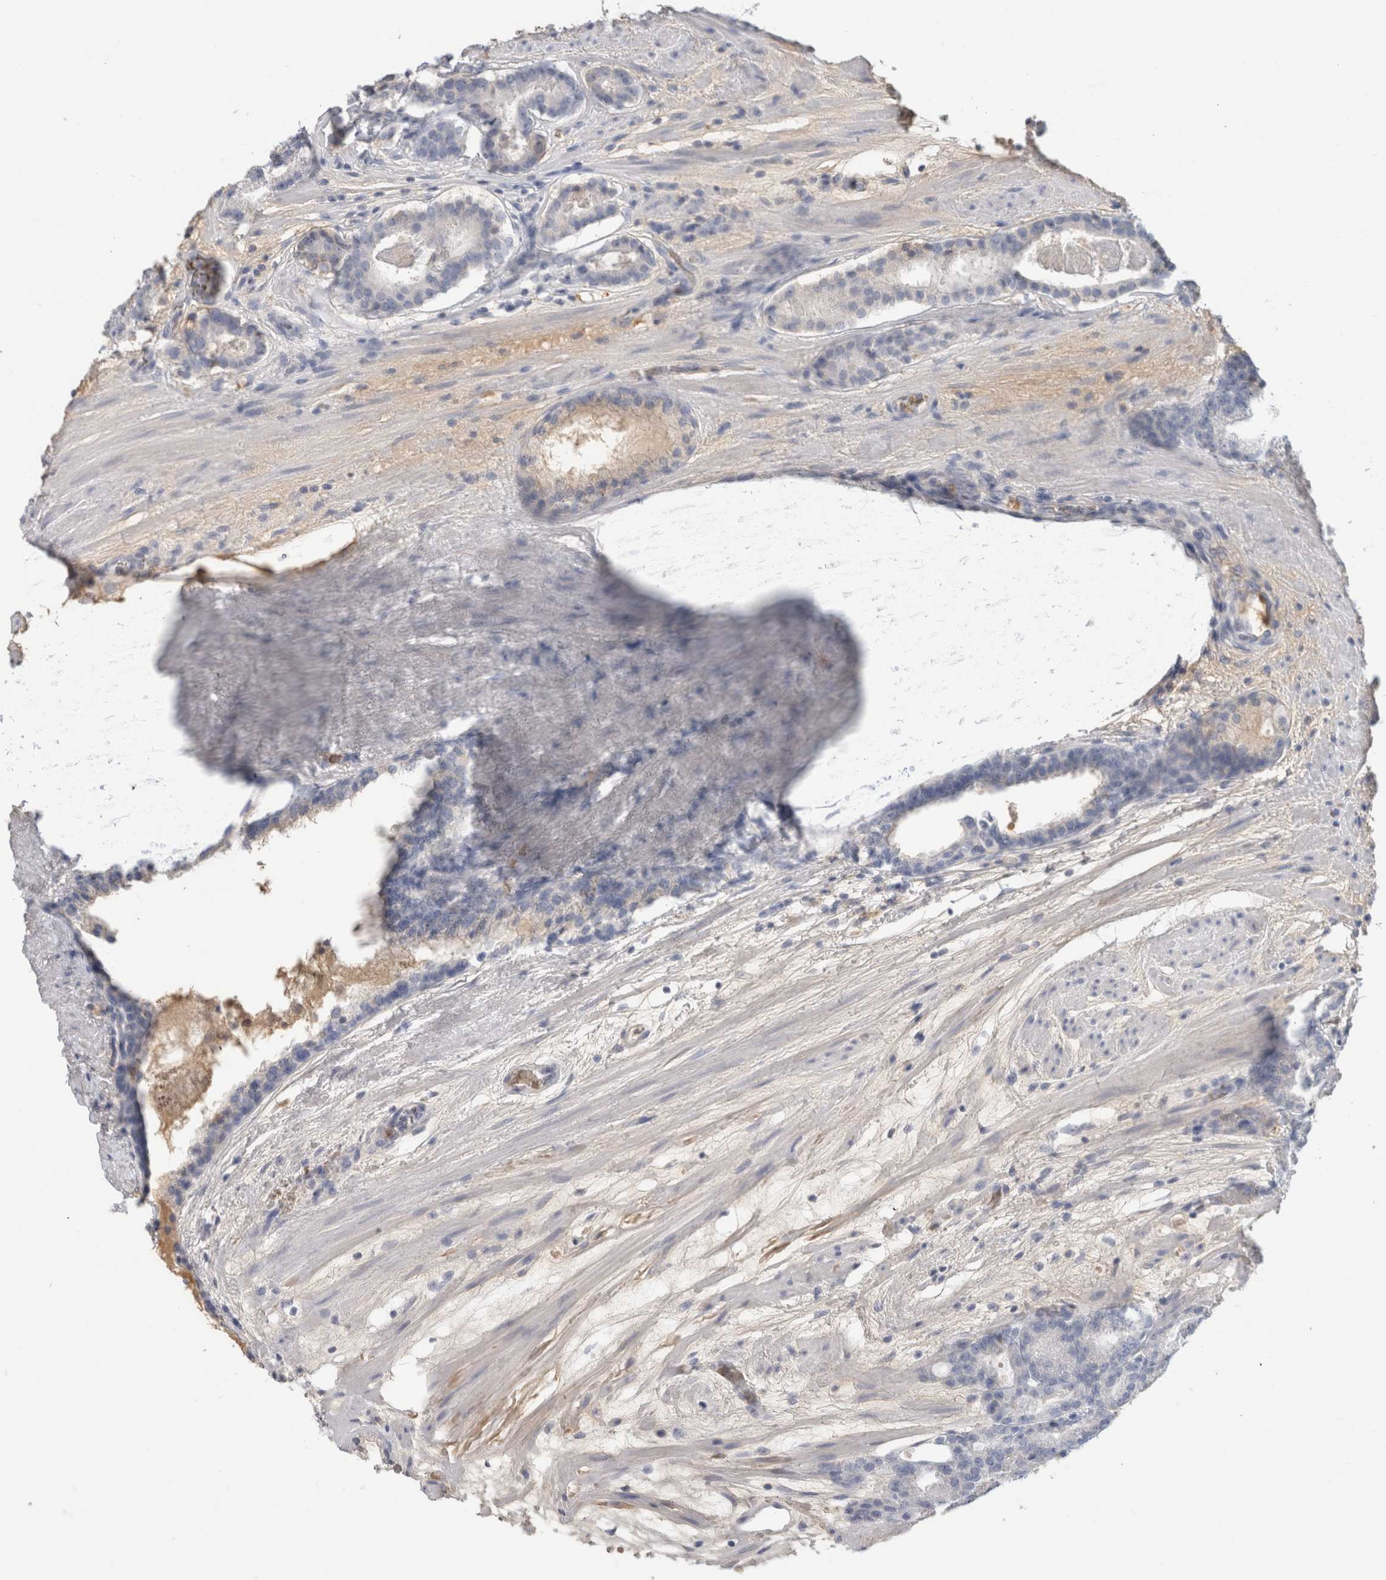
{"staining": {"intensity": "negative", "quantity": "none", "location": "none"}, "tissue": "prostate cancer", "cell_type": "Tumor cells", "image_type": "cancer", "snomed": [{"axis": "morphology", "description": "Adenocarcinoma, Low grade"}, {"axis": "topography", "description": "Prostate"}], "caption": "Tumor cells show no significant expression in low-grade adenocarcinoma (prostate).", "gene": "CA1", "patient": {"sex": "male", "age": 69}}